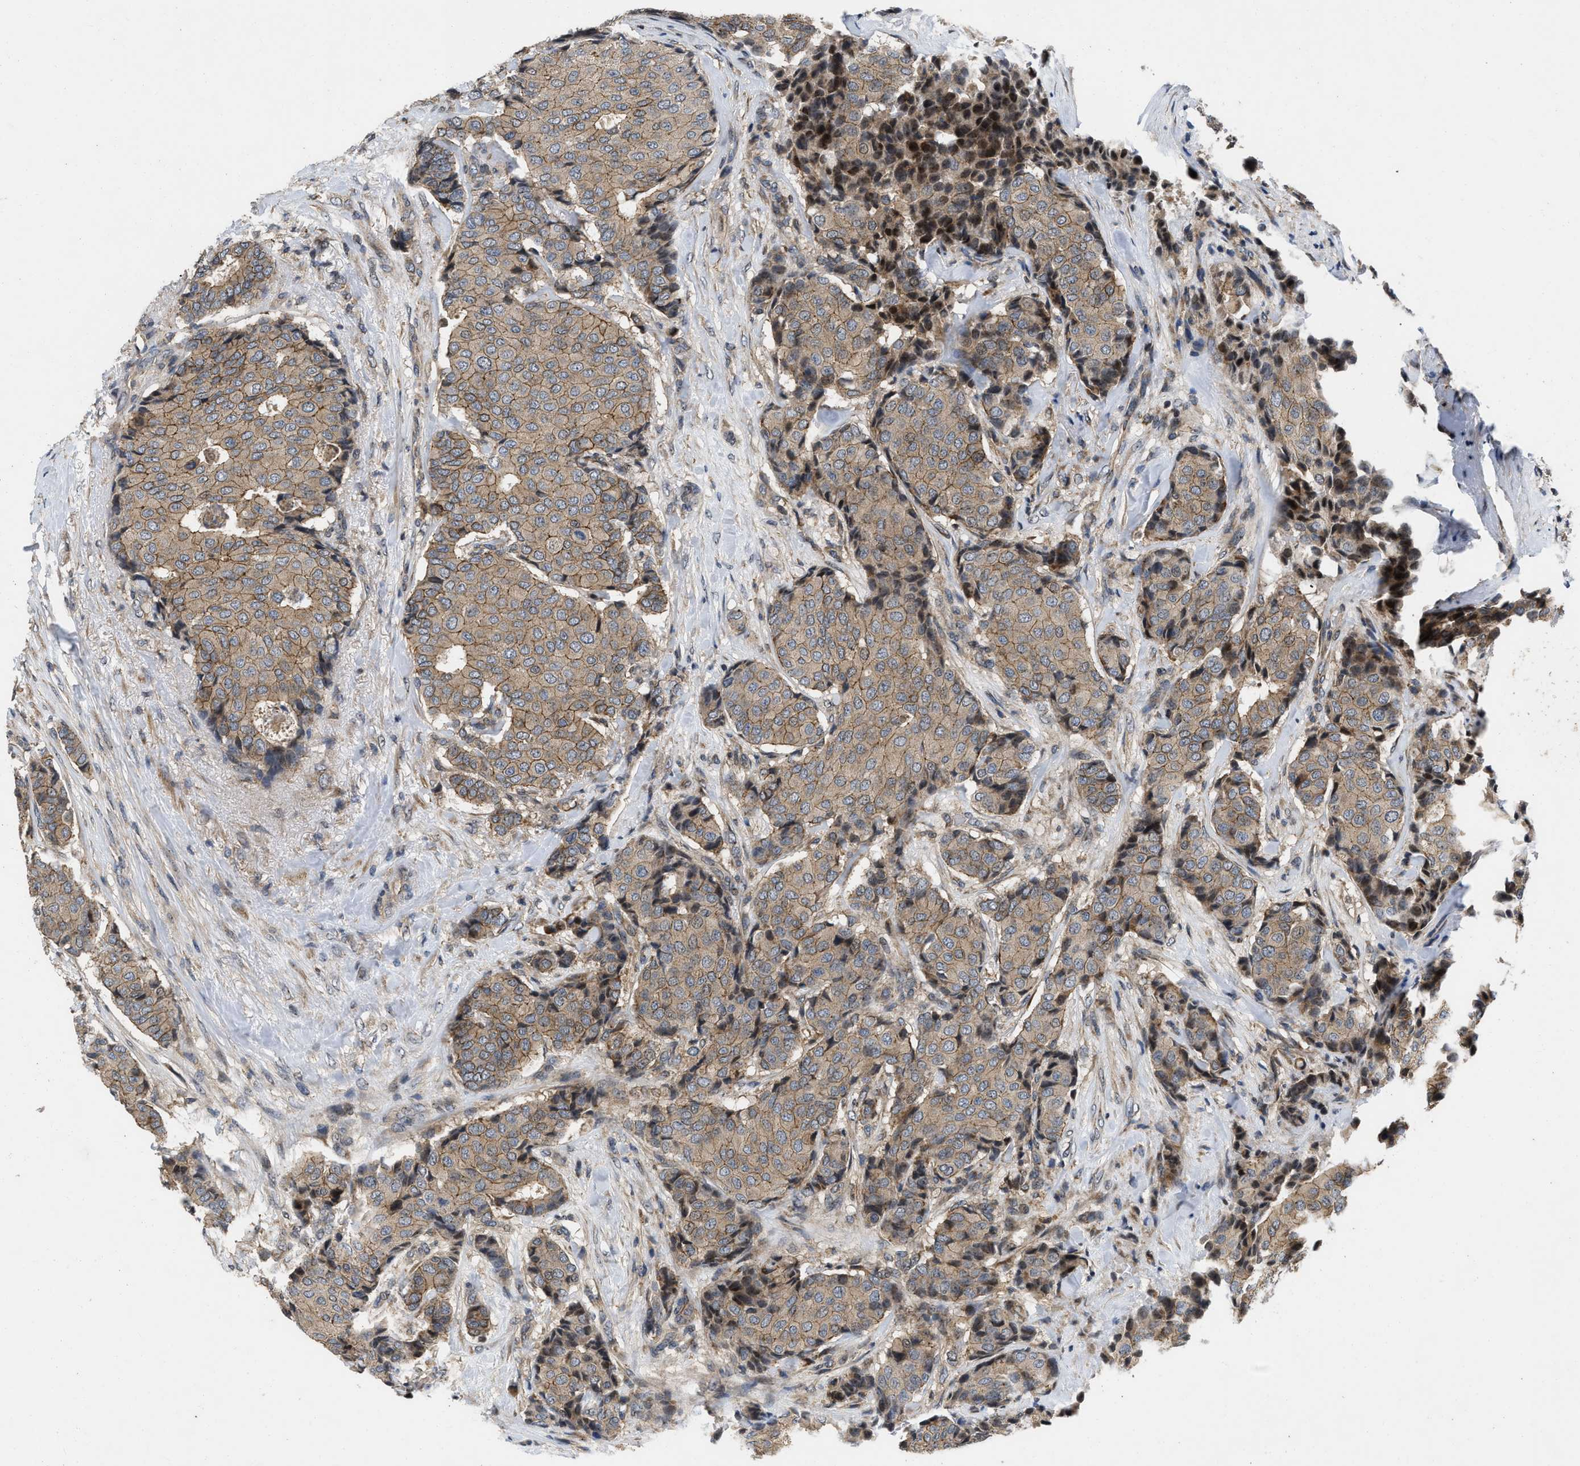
{"staining": {"intensity": "weak", "quantity": ">75%", "location": "cytoplasmic/membranous"}, "tissue": "breast cancer", "cell_type": "Tumor cells", "image_type": "cancer", "snomed": [{"axis": "morphology", "description": "Duct carcinoma"}, {"axis": "topography", "description": "Breast"}], "caption": "The histopathology image displays a brown stain indicating the presence of a protein in the cytoplasmic/membranous of tumor cells in breast cancer. (Stains: DAB in brown, nuclei in blue, Microscopy: brightfield microscopy at high magnification).", "gene": "PRDM14", "patient": {"sex": "female", "age": 75}}